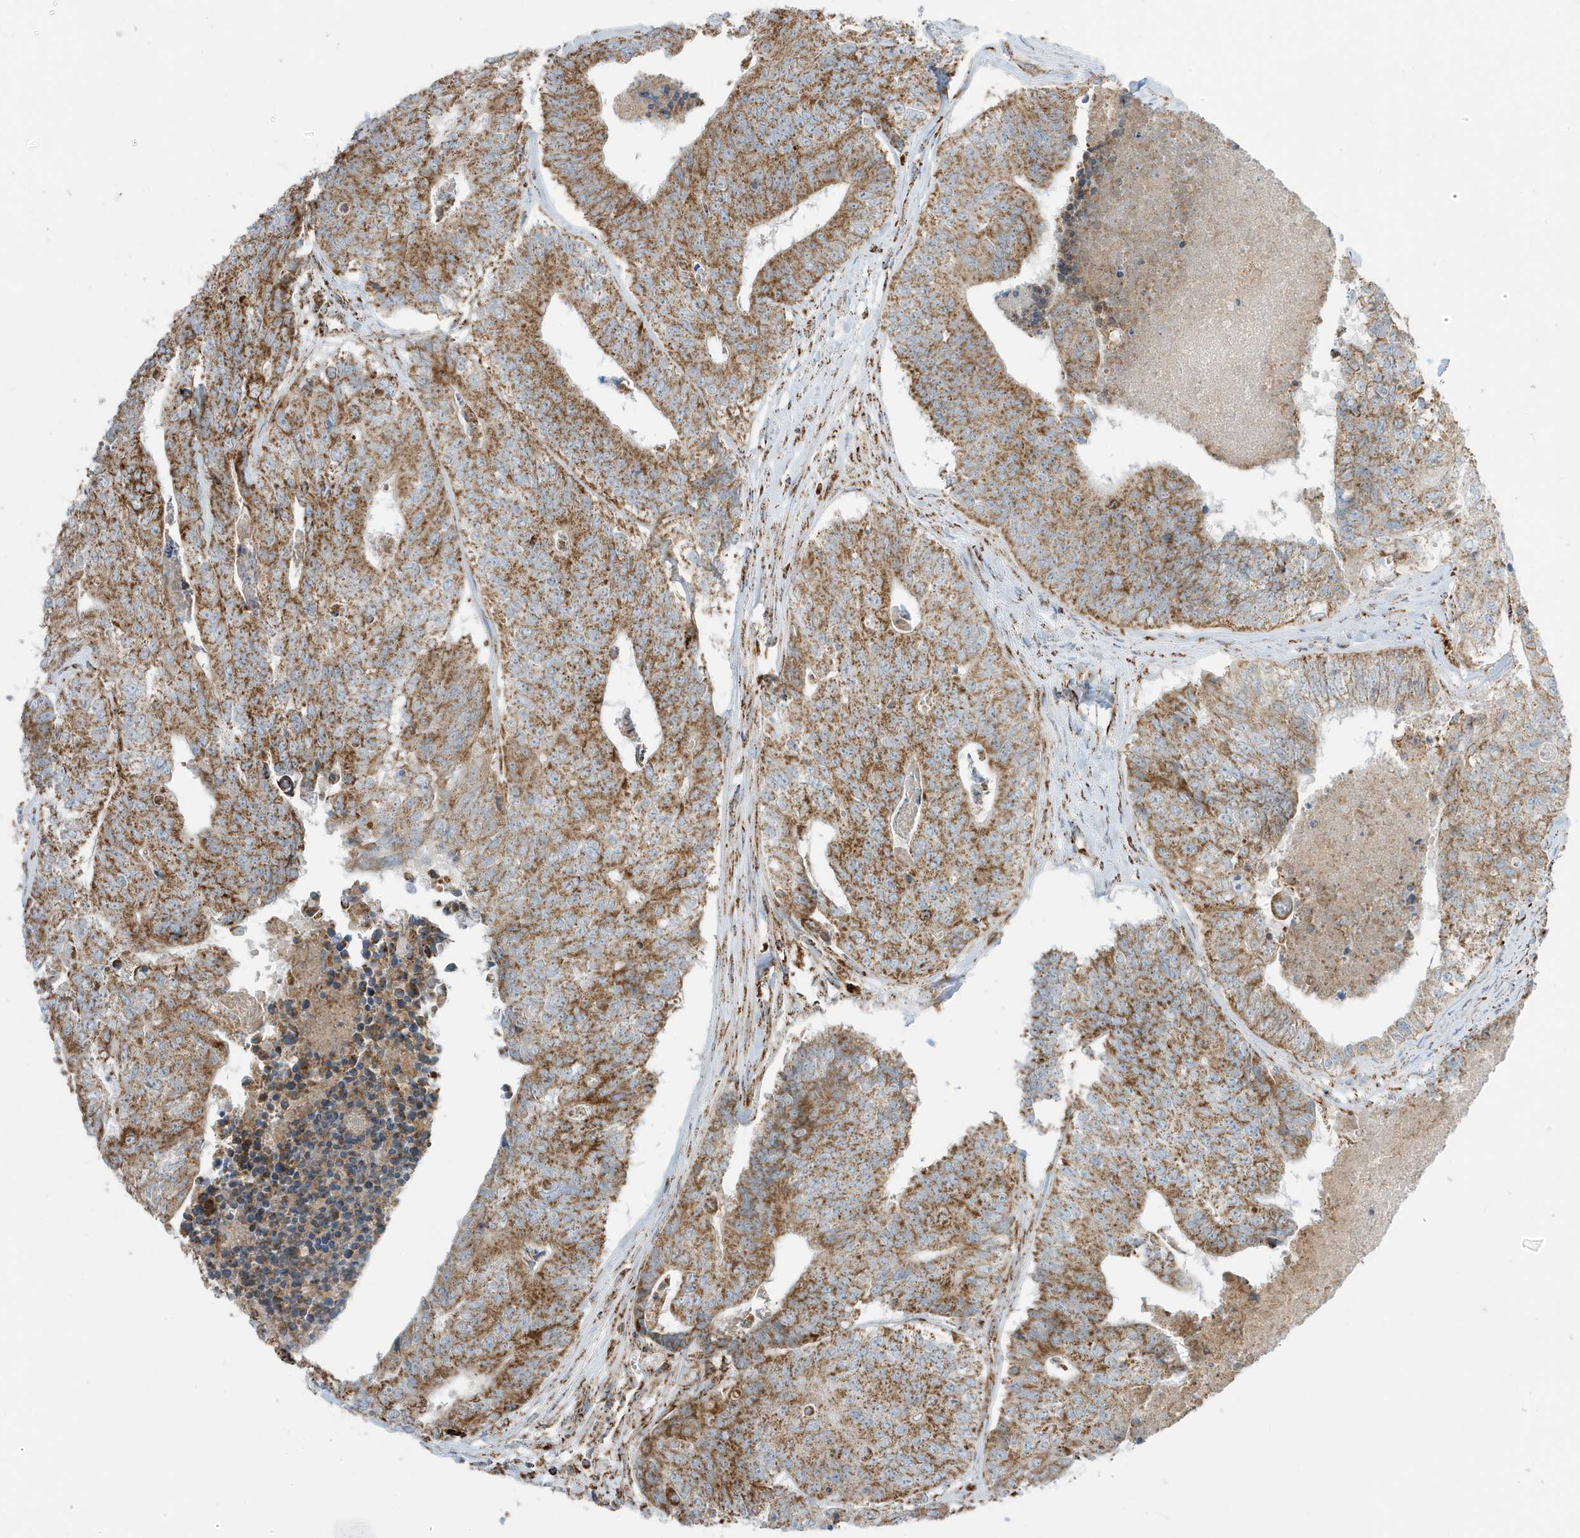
{"staining": {"intensity": "moderate", "quantity": ">75%", "location": "cytoplasmic/membranous"}, "tissue": "colorectal cancer", "cell_type": "Tumor cells", "image_type": "cancer", "snomed": [{"axis": "morphology", "description": "Adenocarcinoma, NOS"}, {"axis": "topography", "description": "Colon"}], "caption": "This is a photomicrograph of immunohistochemistry (IHC) staining of colorectal cancer, which shows moderate positivity in the cytoplasmic/membranous of tumor cells.", "gene": "ATP5ME", "patient": {"sex": "female", "age": 67}}